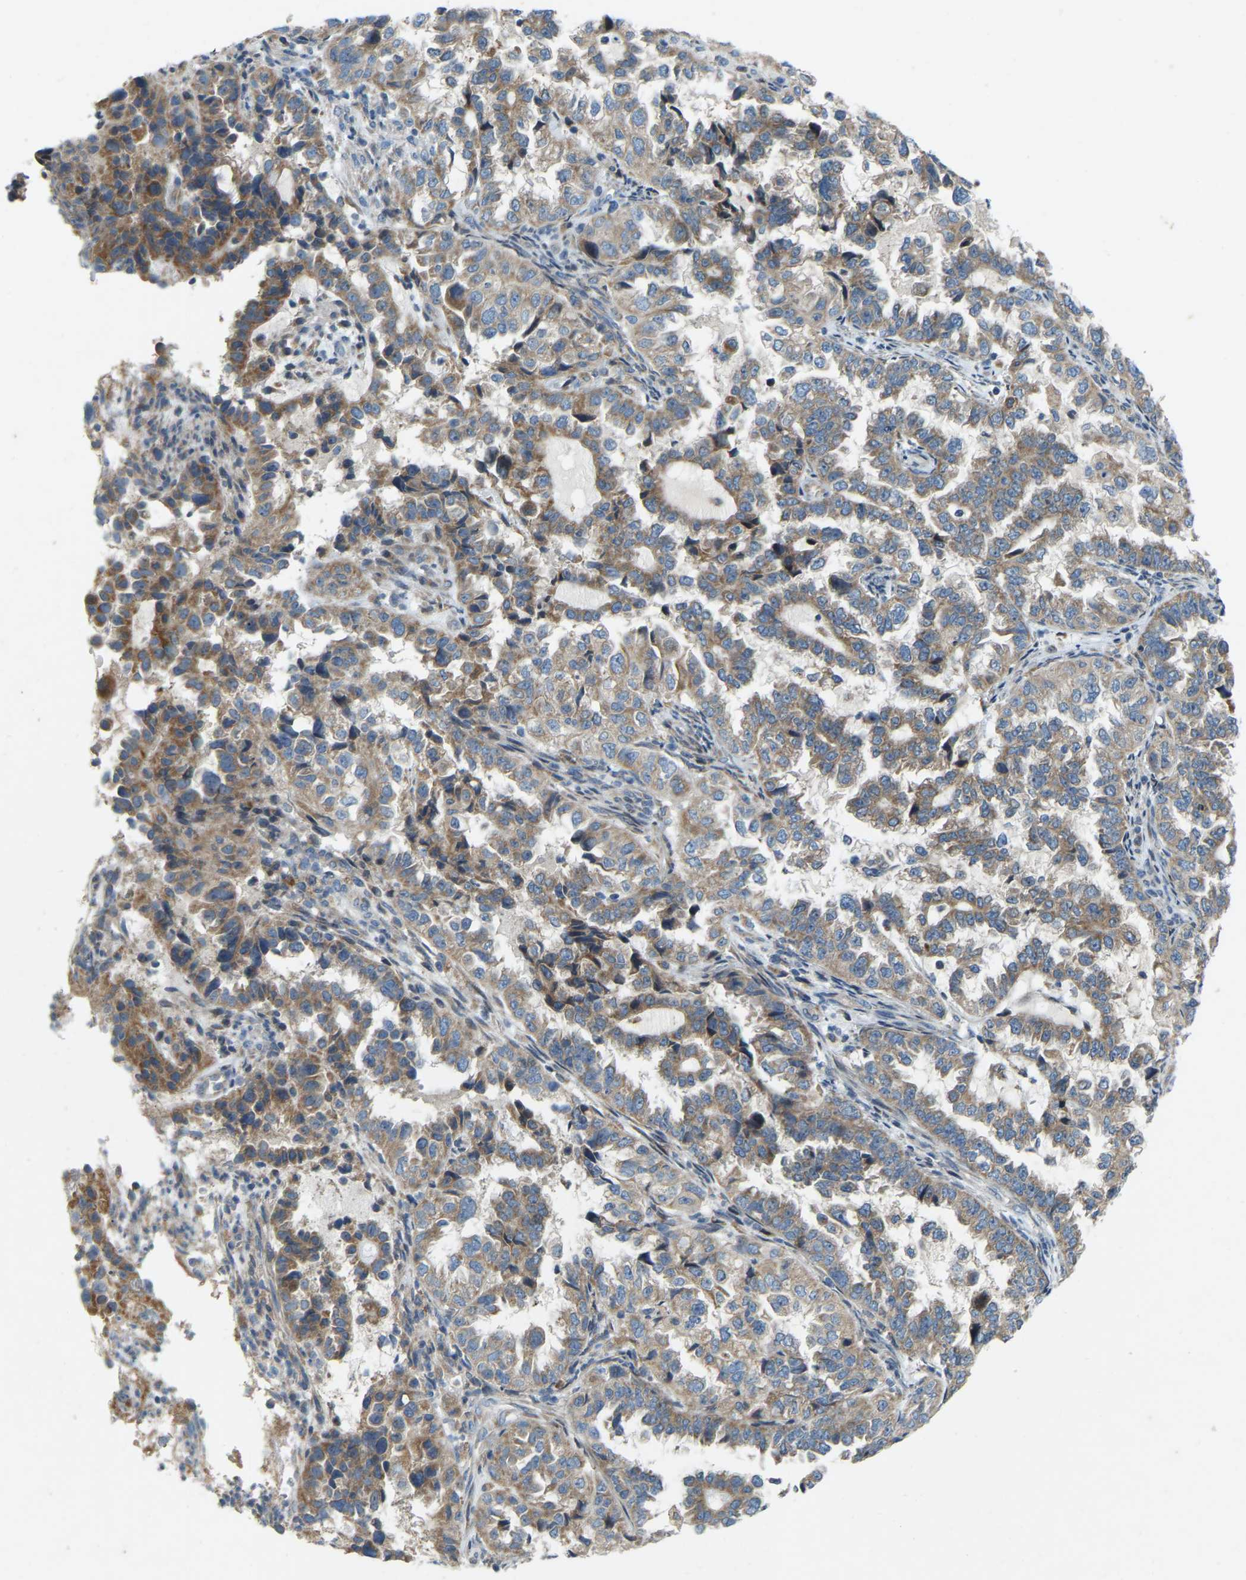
{"staining": {"intensity": "moderate", "quantity": ">75%", "location": "cytoplasmic/membranous"}, "tissue": "endometrial cancer", "cell_type": "Tumor cells", "image_type": "cancer", "snomed": [{"axis": "morphology", "description": "Adenocarcinoma, NOS"}, {"axis": "topography", "description": "Endometrium"}], "caption": "Immunohistochemical staining of human endometrial cancer exhibits medium levels of moderate cytoplasmic/membranous staining in approximately >75% of tumor cells. (IHC, brightfield microscopy, high magnification).", "gene": "PARL", "patient": {"sex": "female", "age": 85}}